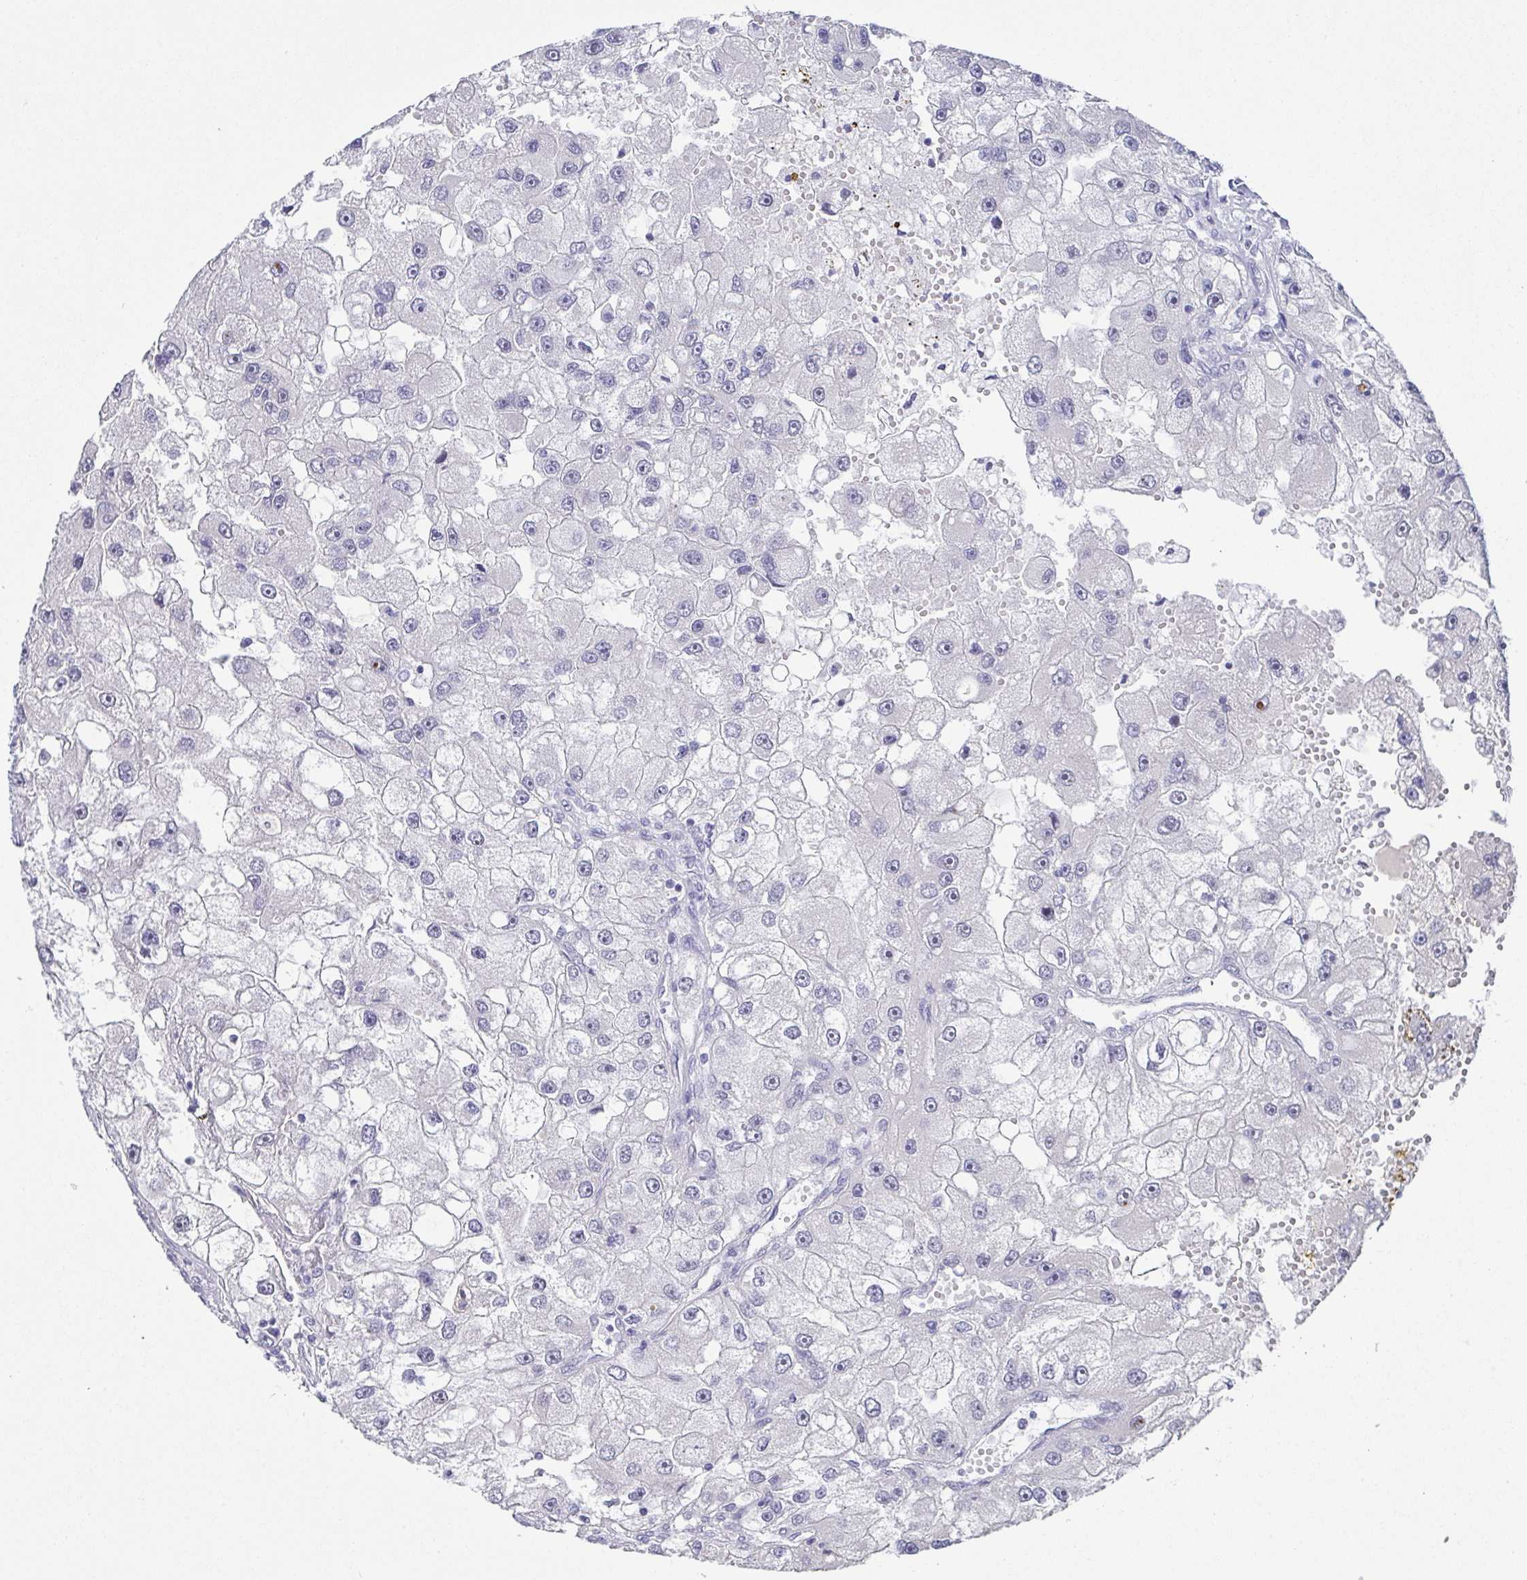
{"staining": {"intensity": "negative", "quantity": "none", "location": "none"}, "tissue": "renal cancer", "cell_type": "Tumor cells", "image_type": "cancer", "snomed": [{"axis": "morphology", "description": "Adenocarcinoma, NOS"}, {"axis": "topography", "description": "Kidney"}], "caption": "Immunohistochemistry (IHC) micrograph of renal cancer (adenocarcinoma) stained for a protein (brown), which demonstrates no positivity in tumor cells.", "gene": "NEFH", "patient": {"sex": "male", "age": 63}}